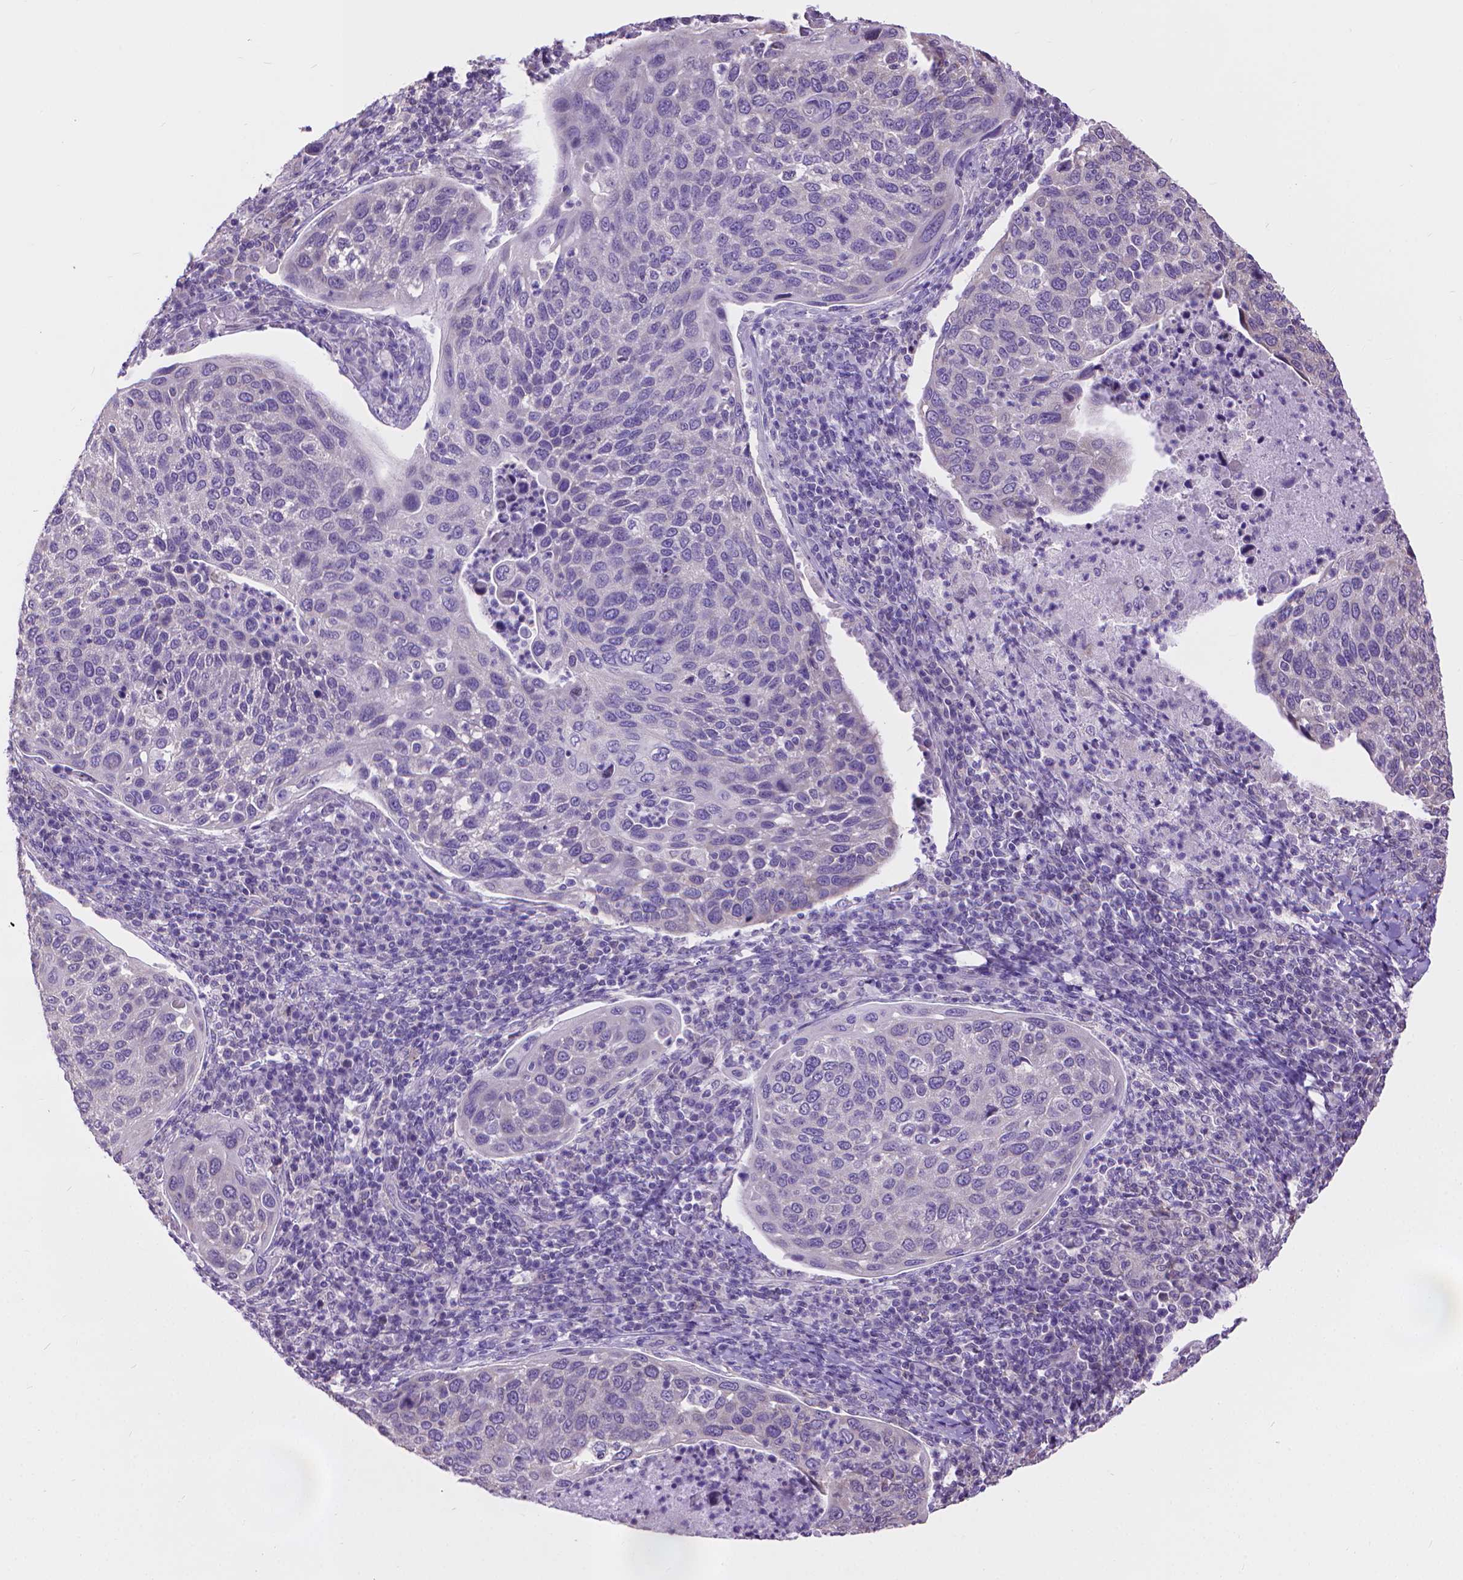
{"staining": {"intensity": "negative", "quantity": "none", "location": "none"}, "tissue": "cervical cancer", "cell_type": "Tumor cells", "image_type": "cancer", "snomed": [{"axis": "morphology", "description": "Squamous cell carcinoma, NOS"}, {"axis": "topography", "description": "Cervix"}], "caption": "This is an IHC photomicrograph of cervical cancer. There is no expression in tumor cells.", "gene": "SYN1", "patient": {"sex": "female", "age": 54}}